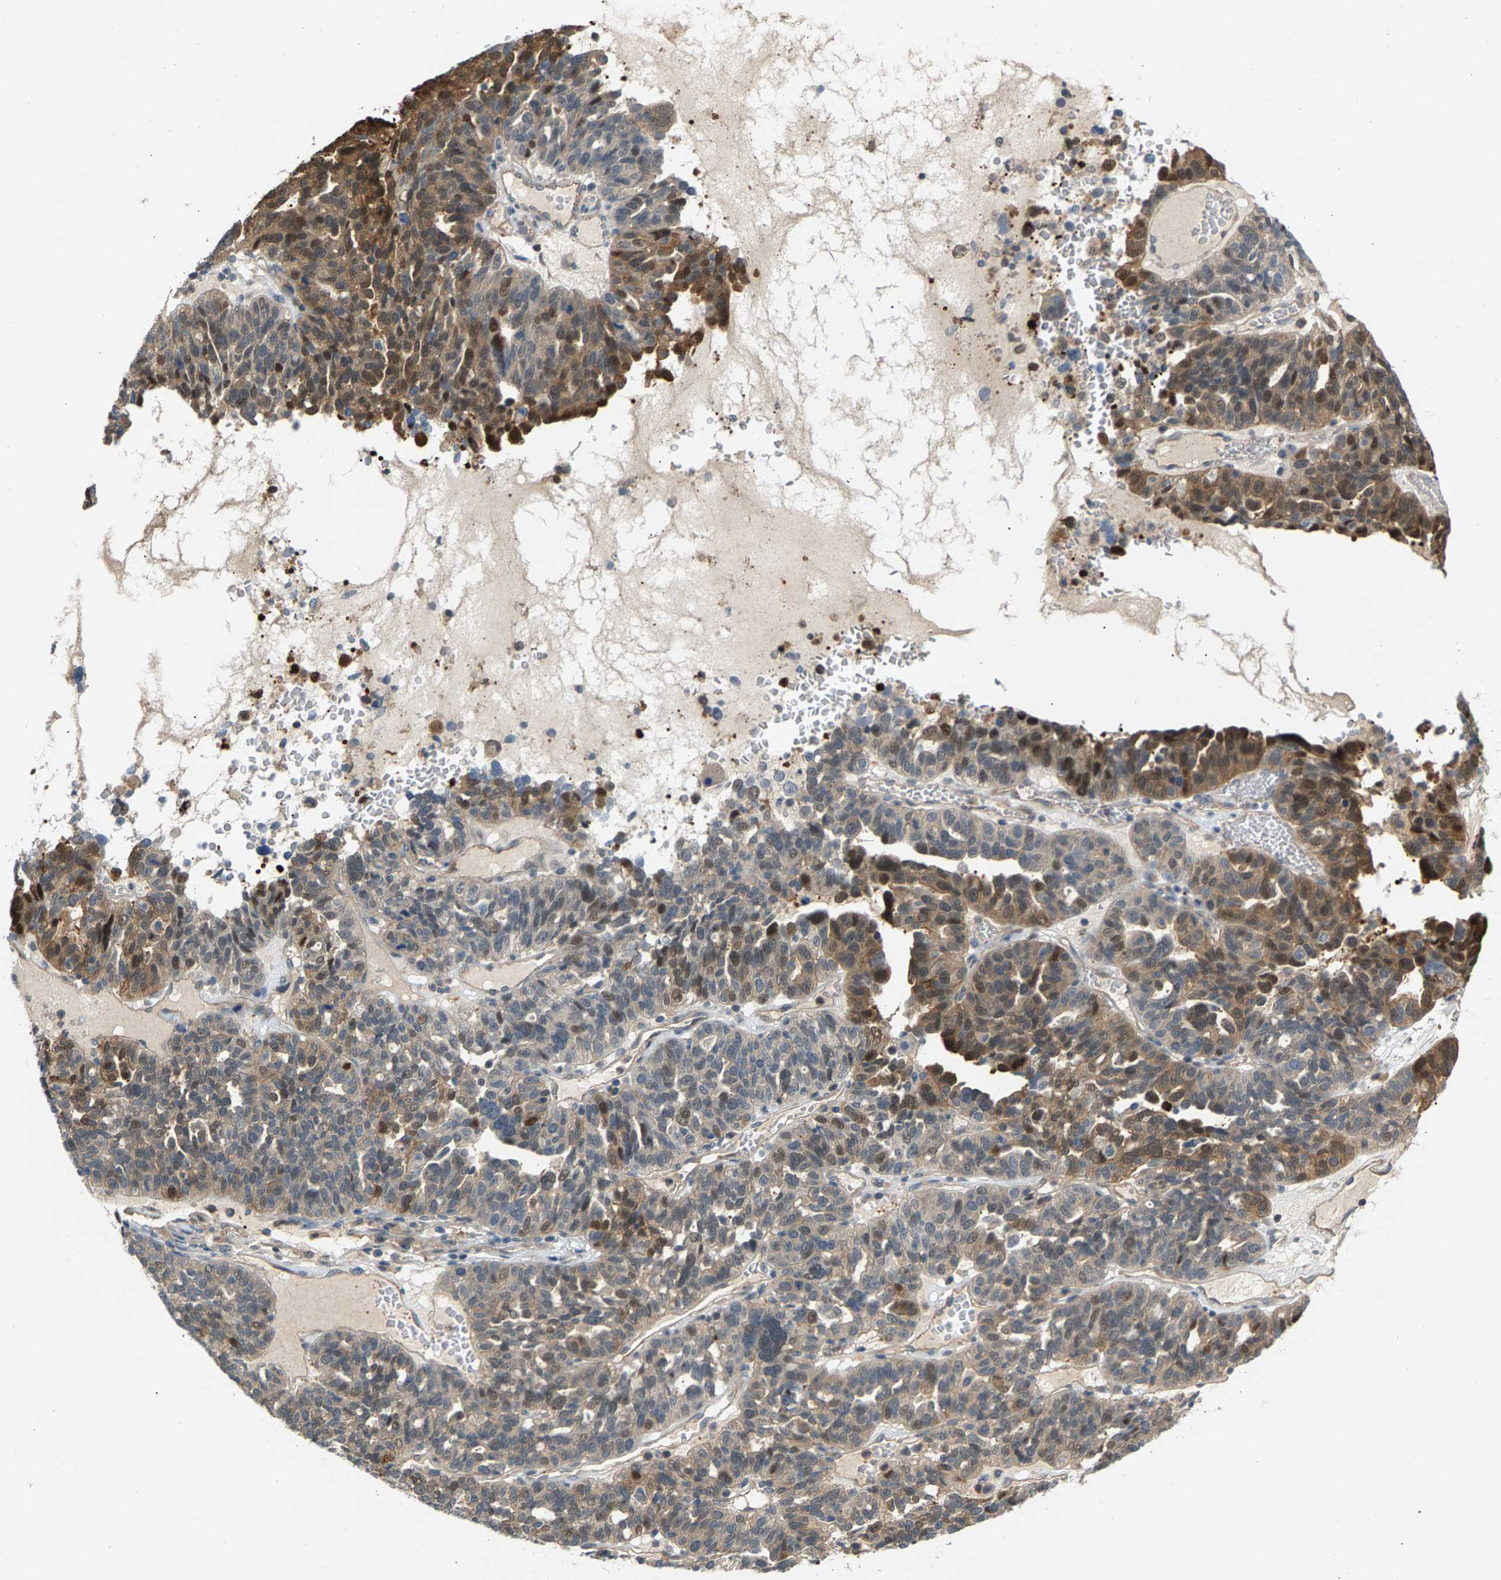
{"staining": {"intensity": "moderate", "quantity": "25%-75%", "location": "cytoplasmic/membranous,nuclear"}, "tissue": "ovarian cancer", "cell_type": "Tumor cells", "image_type": "cancer", "snomed": [{"axis": "morphology", "description": "Cystadenocarcinoma, serous, NOS"}, {"axis": "topography", "description": "Ovary"}], "caption": "A brown stain labels moderate cytoplasmic/membranous and nuclear expression of a protein in human ovarian cancer (serous cystadenocarcinoma) tumor cells.", "gene": "KRTAP27-1", "patient": {"sex": "female", "age": 59}}